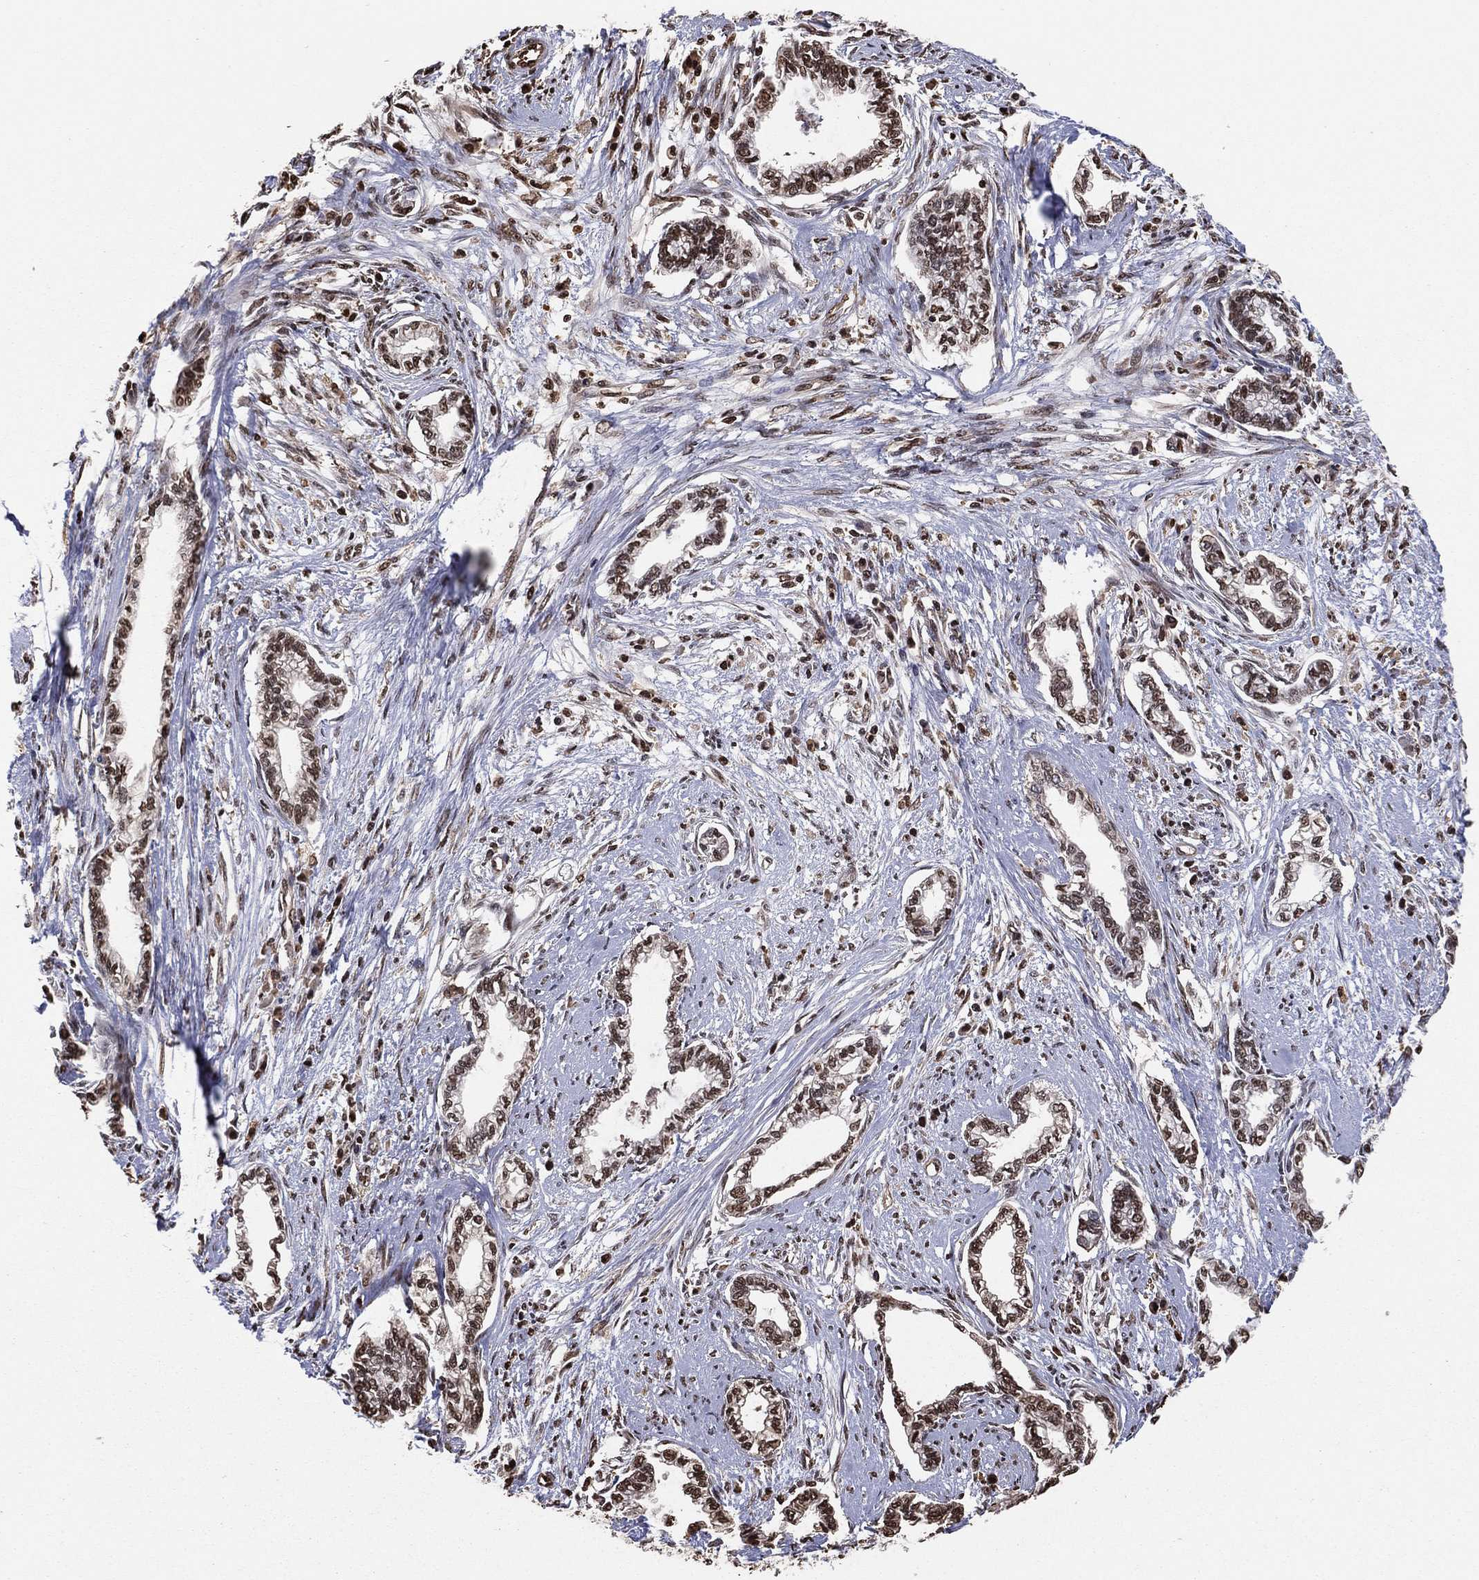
{"staining": {"intensity": "moderate", "quantity": ">75%", "location": "nuclear"}, "tissue": "cervical cancer", "cell_type": "Tumor cells", "image_type": "cancer", "snomed": [{"axis": "morphology", "description": "Adenocarcinoma, NOS"}, {"axis": "topography", "description": "Cervix"}], "caption": "IHC of human cervical cancer shows medium levels of moderate nuclear expression in approximately >75% of tumor cells. (DAB (3,3'-diaminobenzidine) IHC with brightfield microscopy, high magnification).", "gene": "GAPDH", "patient": {"sex": "female", "age": 62}}